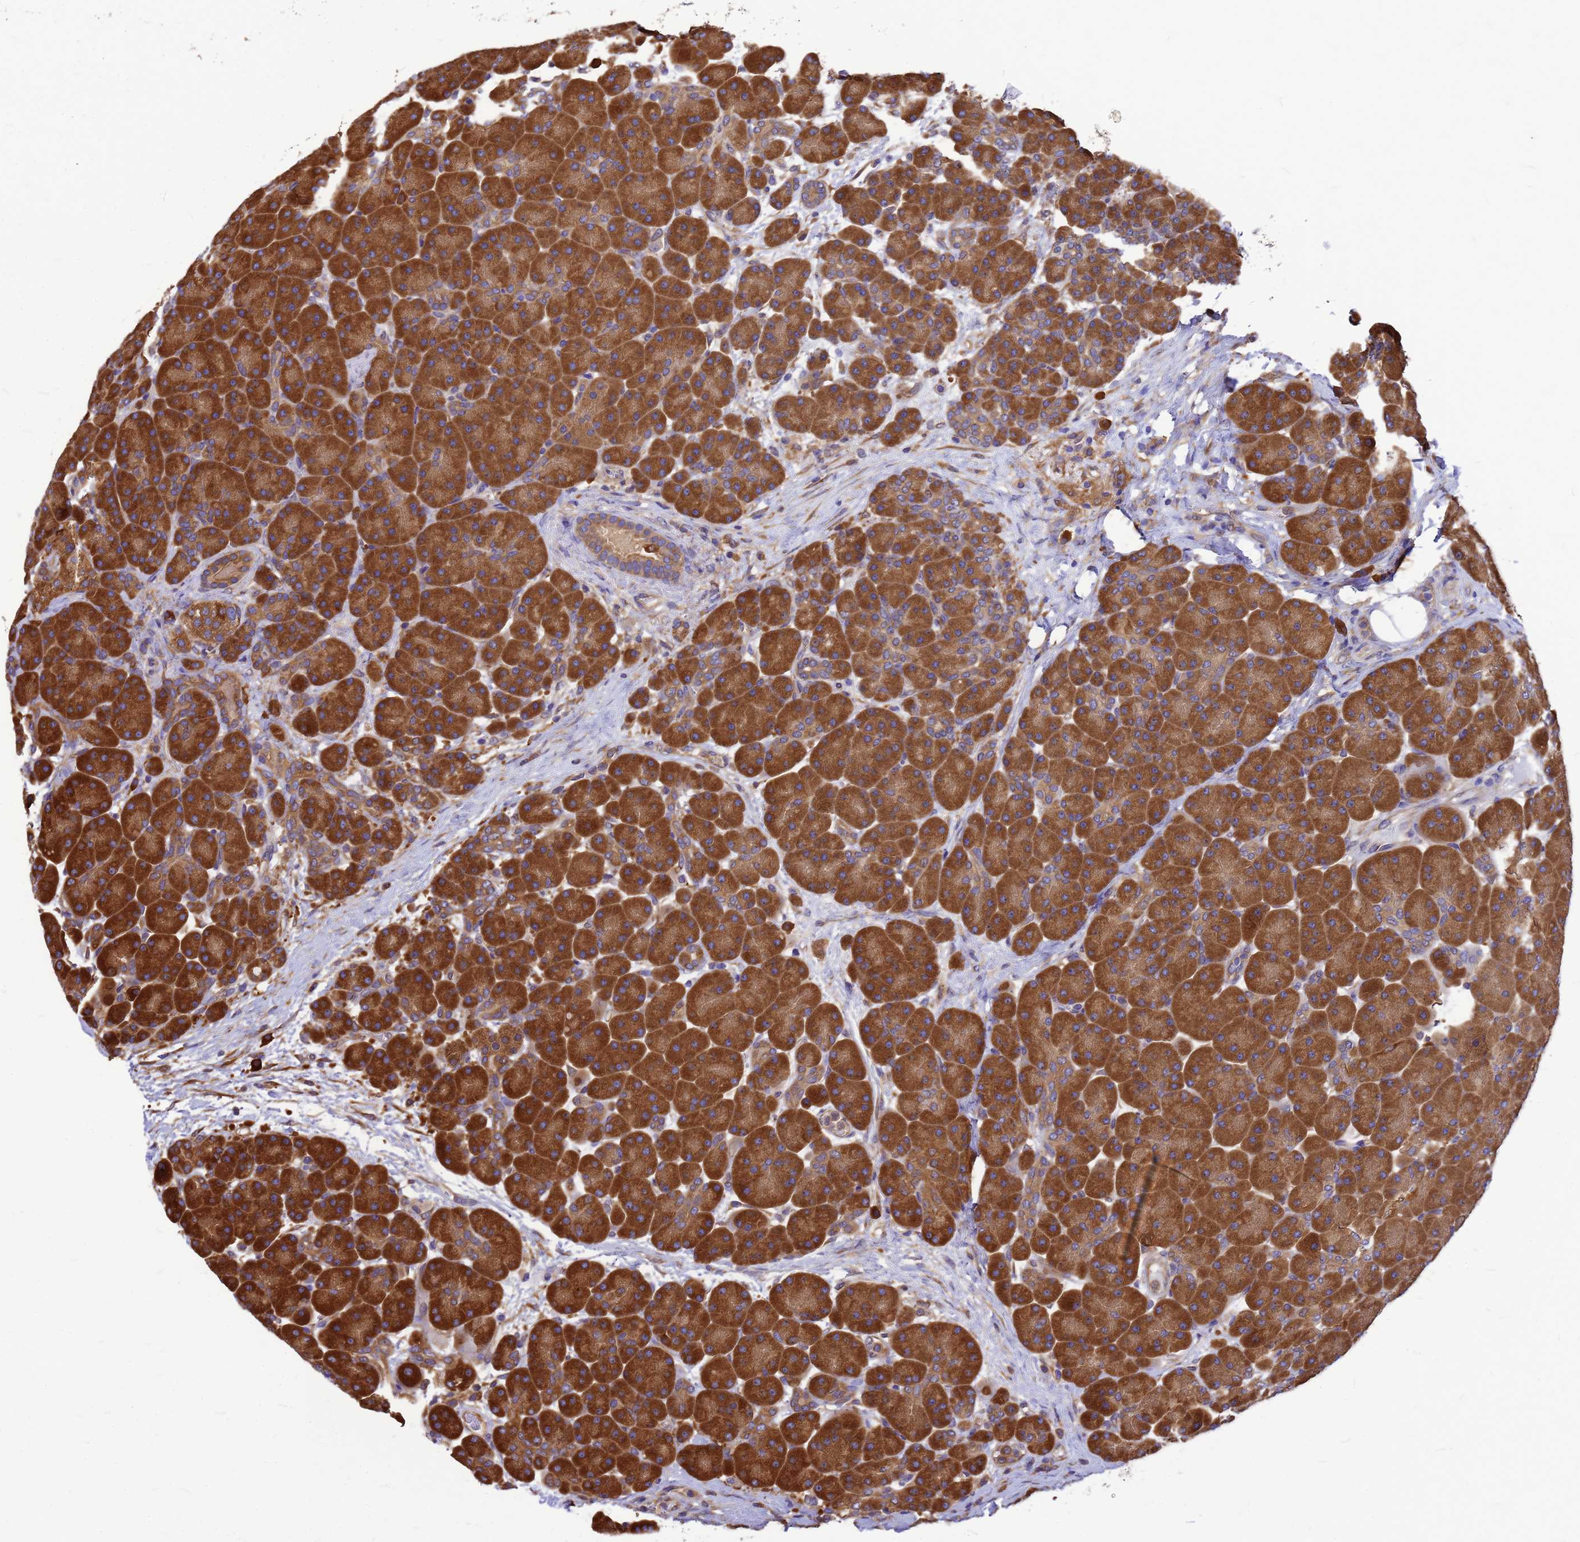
{"staining": {"intensity": "strong", "quantity": ">75%", "location": "cytoplasmic/membranous"}, "tissue": "pancreas", "cell_type": "Exocrine glandular cells", "image_type": "normal", "snomed": [{"axis": "morphology", "description": "Normal tissue, NOS"}, {"axis": "topography", "description": "Pancreas"}], "caption": "Exocrine glandular cells reveal strong cytoplasmic/membranous staining in about >75% of cells in benign pancreas.", "gene": "GID4", "patient": {"sex": "male", "age": 66}}